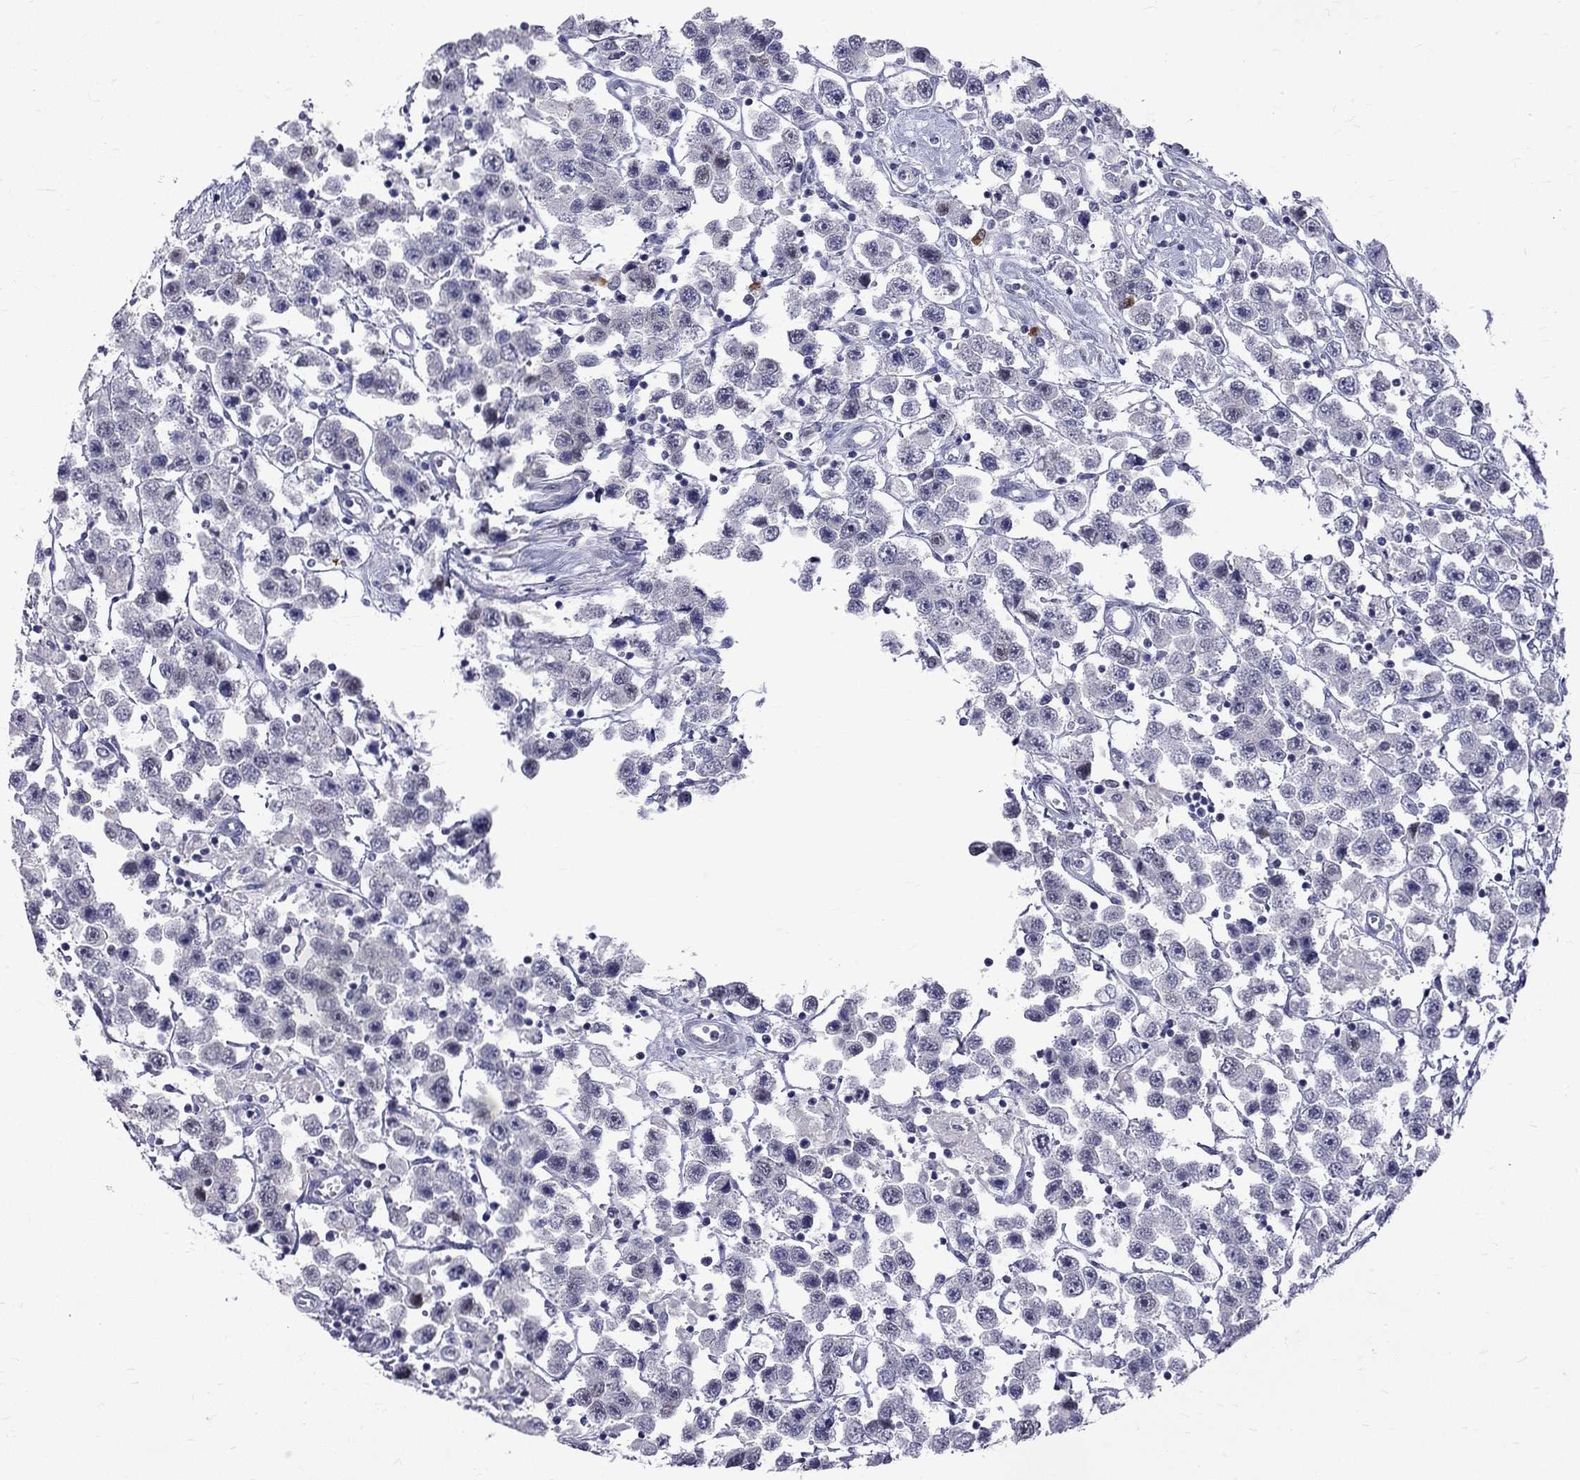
{"staining": {"intensity": "negative", "quantity": "none", "location": "none"}, "tissue": "testis cancer", "cell_type": "Tumor cells", "image_type": "cancer", "snomed": [{"axis": "morphology", "description": "Seminoma, NOS"}, {"axis": "topography", "description": "Testis"}], "caption": "Immunohistochemistry (IHC) of testis seminoma shows no positivity in tumor cells. (DAB (3,3'-diaminobenzidine) IHC visualized using brightfield microscopy, high magnification).", "gene": "RTL9", "patient": {"sex": "male", "age": 45}}